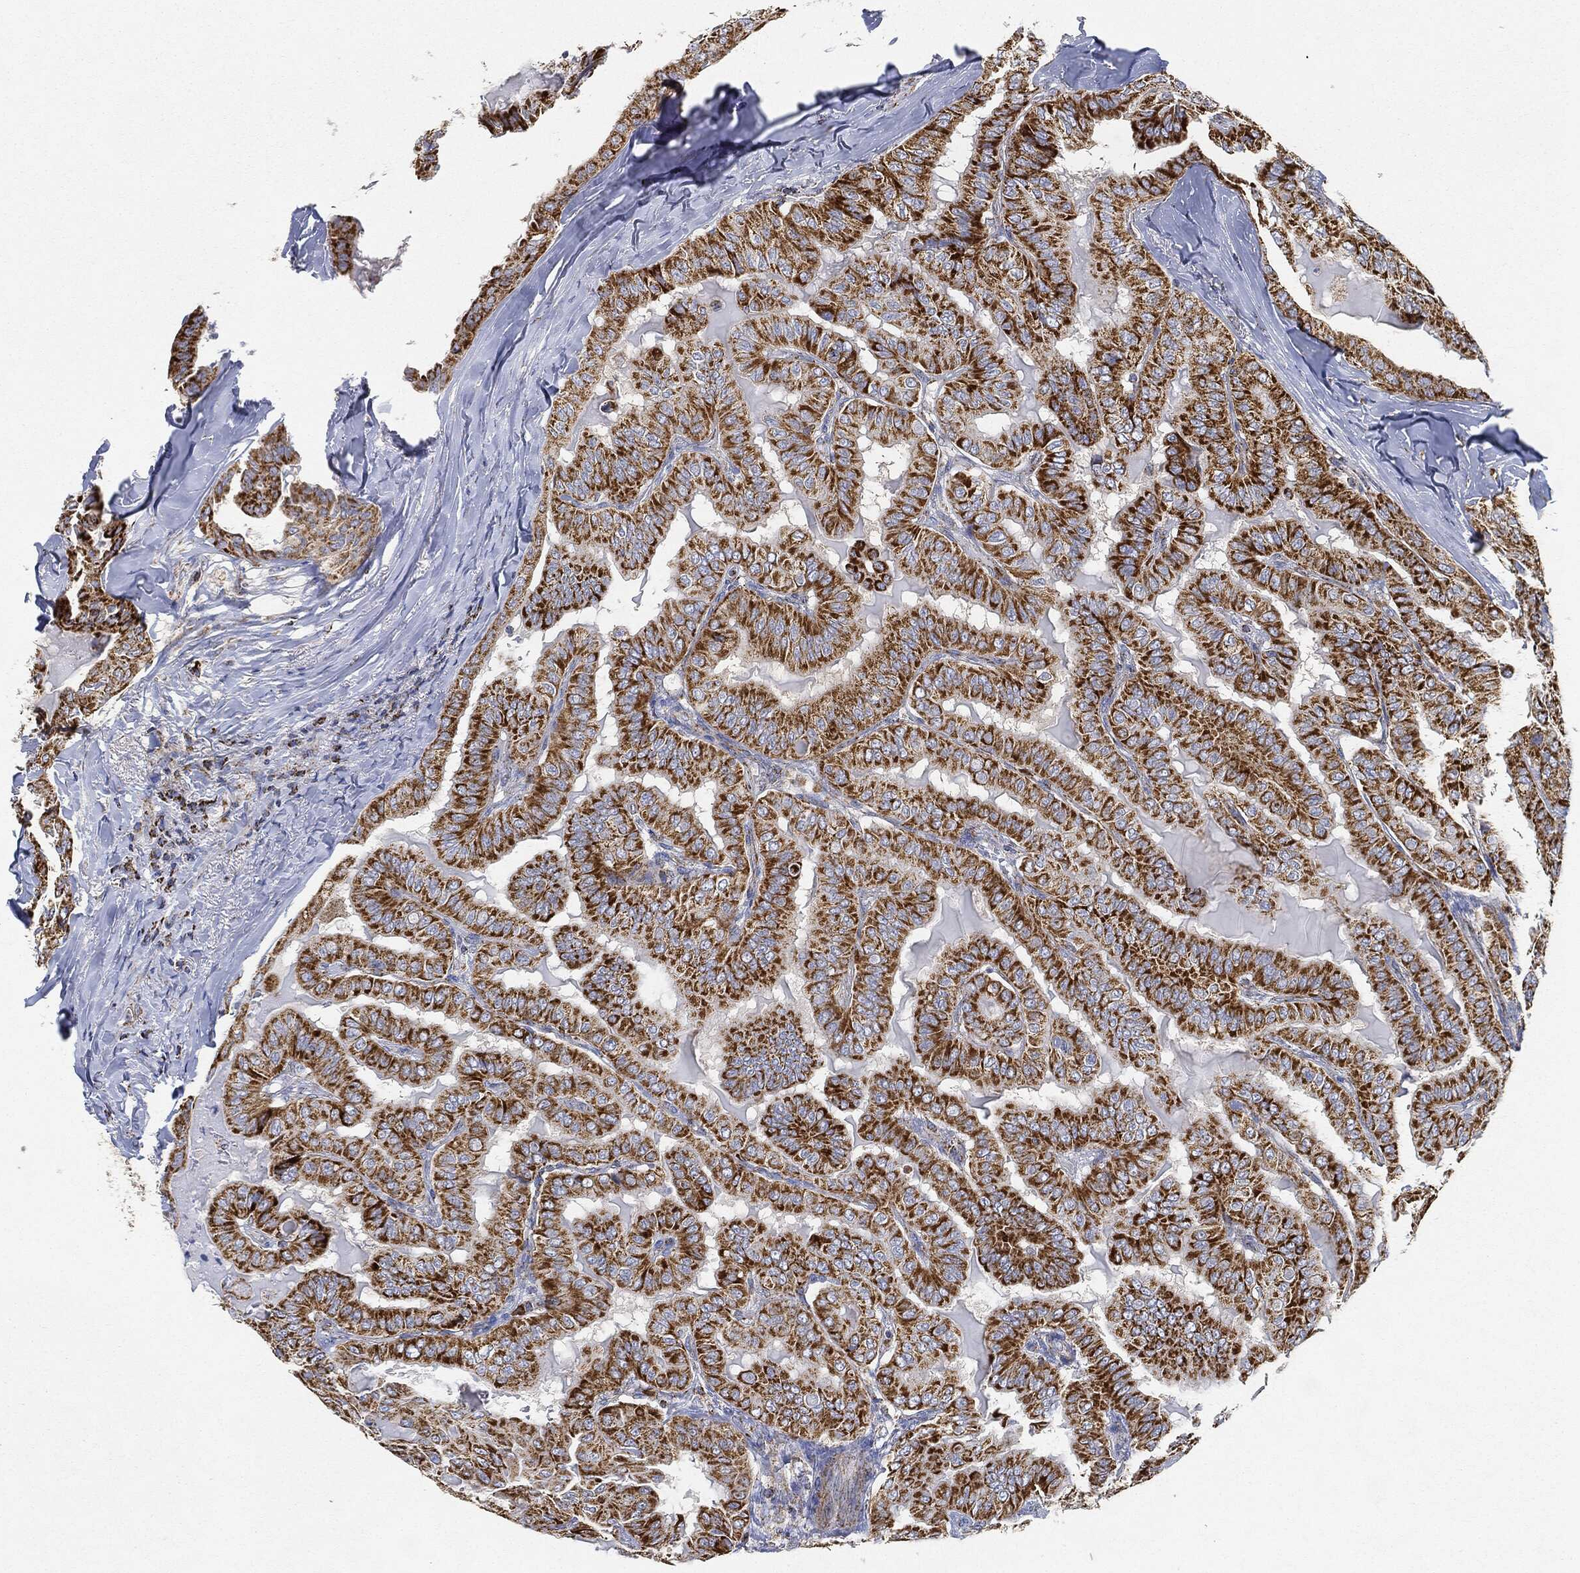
{"staining": {"intensity": "strong", "quantity": ">75%", "location": "cytoplasmic/membranous"}, "tissue": "thyroid cancer", "cell_type": "Tumor cells", "image_type": "cancer", "snomed": [{"axis": "morphology", "description": "Papillary adenocarcinoma, NOS"}, {"axis": "topography", "description": "Thyroid gland"}], "caption": "Strong cytoplasmic/membranous staining for a protein is present in approximately >75% of tumor cells of thyroid cancer (papillary adenocarcinoma) using immunohistochemistry.", "gene": "CAPN15", "patient": {"sex": "female", "age": 68}}